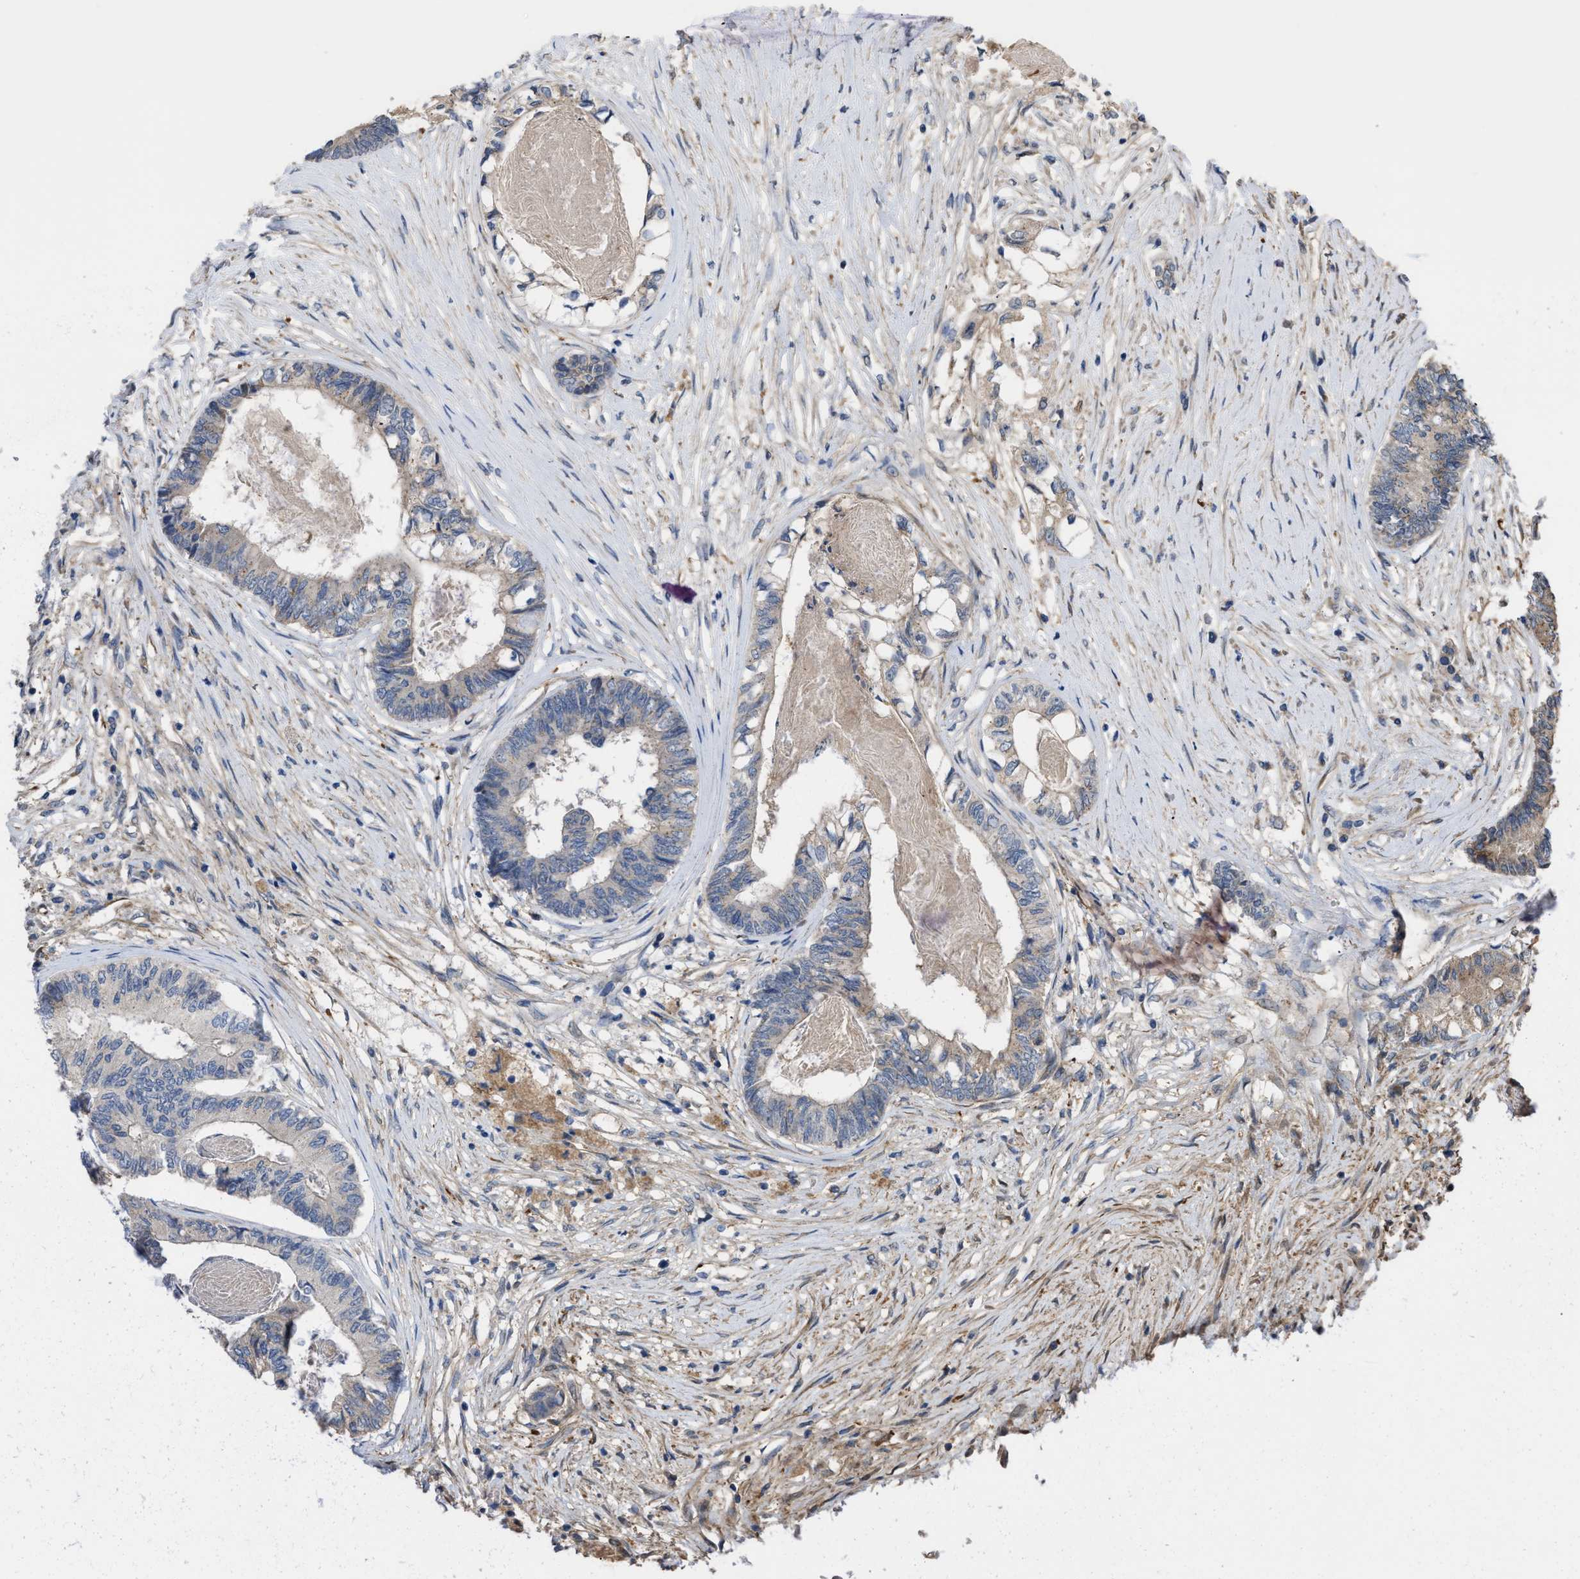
{"staining": {"intensity": "weak", "quantity": "<25%", "location": "cytoplasmic/membranous"}, "tissue": "colorectal cancer", "cell_type": "Tumor cells", "image_type": "cancer", "snomed": [{"axis": "morphology", "description": "Adenocarcinoma, NOS"}, {"axis": "topography", "description": "Rectum"}], "caption": "Micrograph shows no protein staining in tumor cells of adenocarcinoma (colorectal) tissue.", "gene": "SLC4A11", "patient": {"sex": "male", "age": 63}}